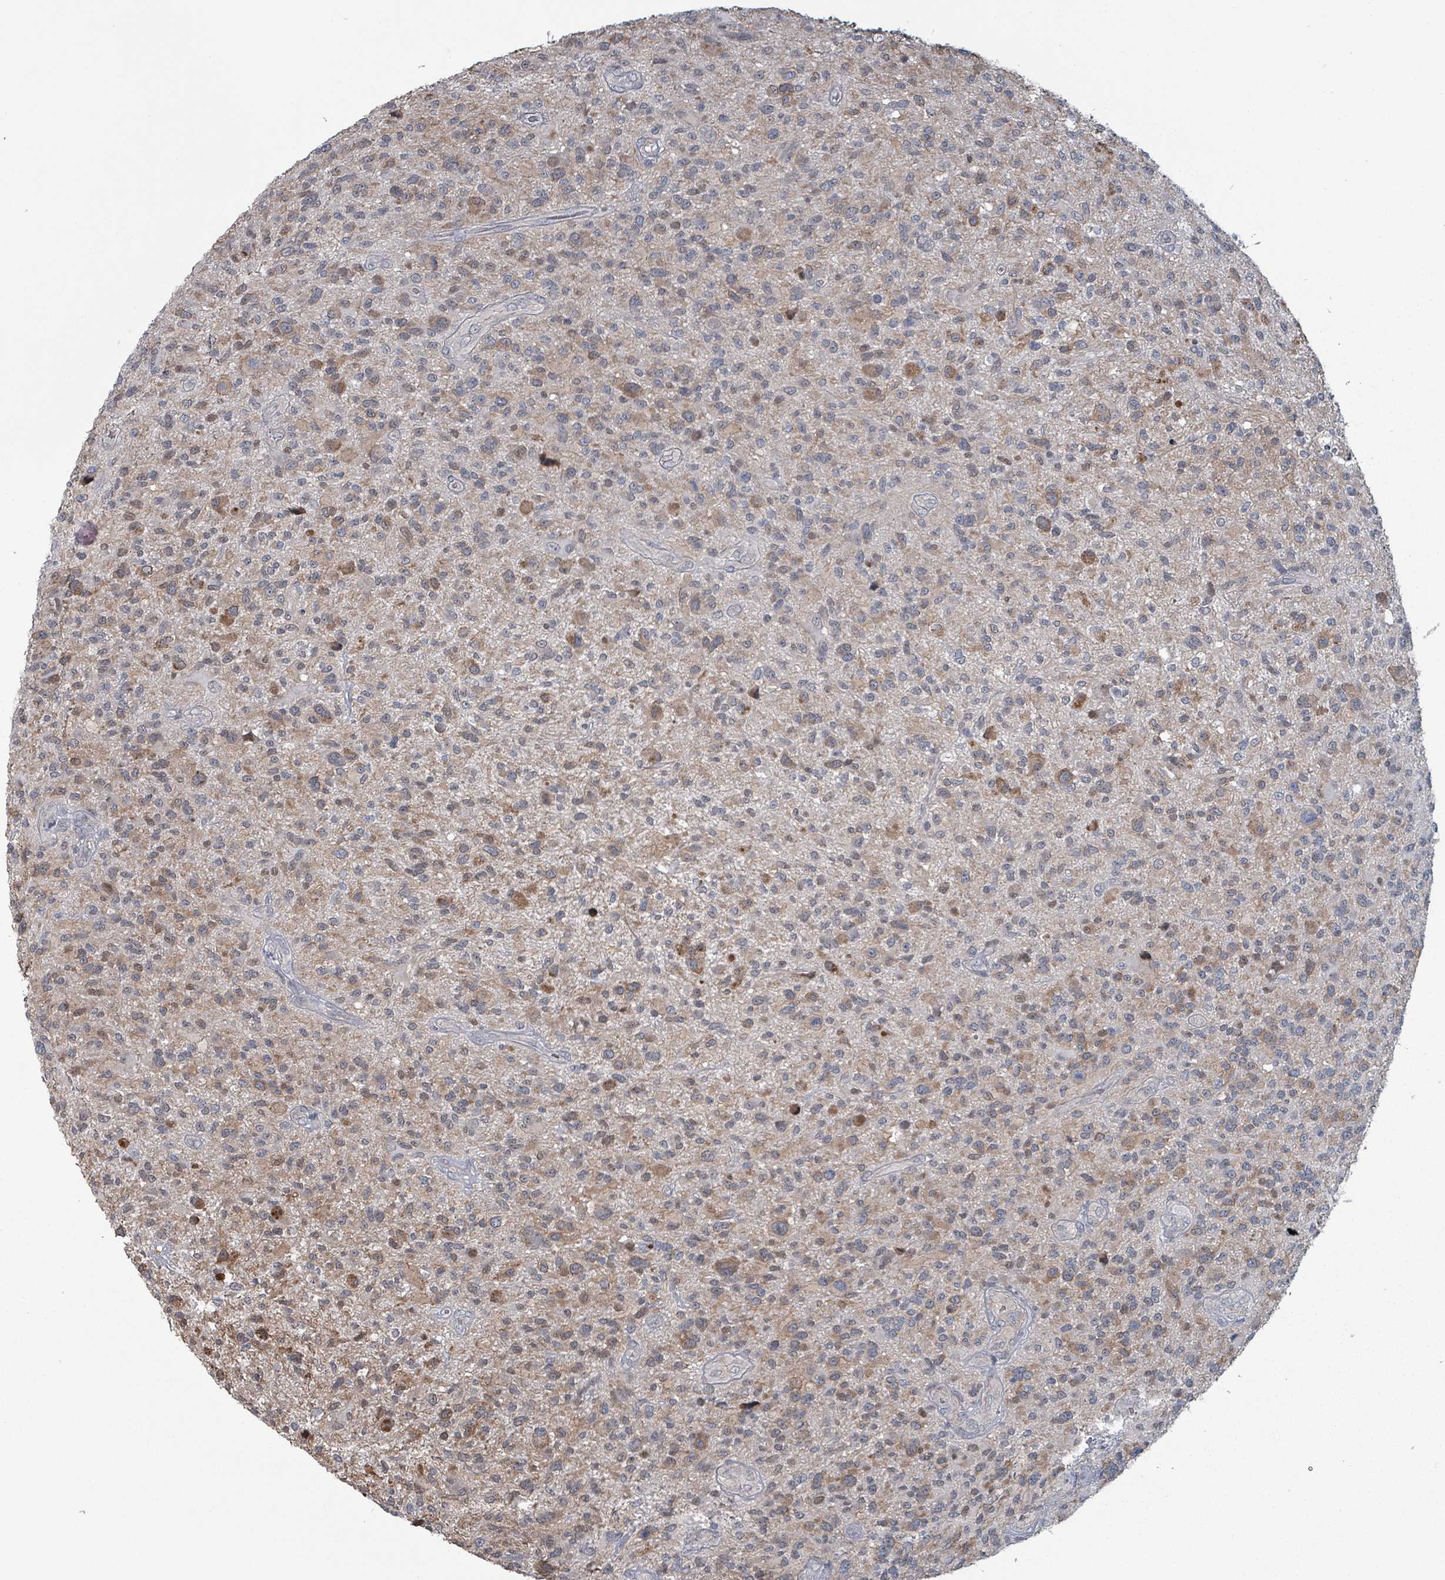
{"staining": {"intensity": "moderate", "quantity": "25%-75%", "location": "cytoplasmic/membranous"}, "tissue": "glioma", "cell_type": "Tumor cells", "image_type": "cancer", "snomed": [{"axis": "morphology", "description": "Glioma, malignant, High grade"}, {"axis": "topography", "description": "Brain"}], "caption": "Malignant glioma (high-grade) stained with DAB (3,3'-diaminobenzidine) immunohistochemistry (IHC) displays medium levels of moderate cytoplasmic/membranous staining in approximately 25%-75% of tumor cells.", "gene": "BIVM", "patient": {"sex": "male", "age": 47}}